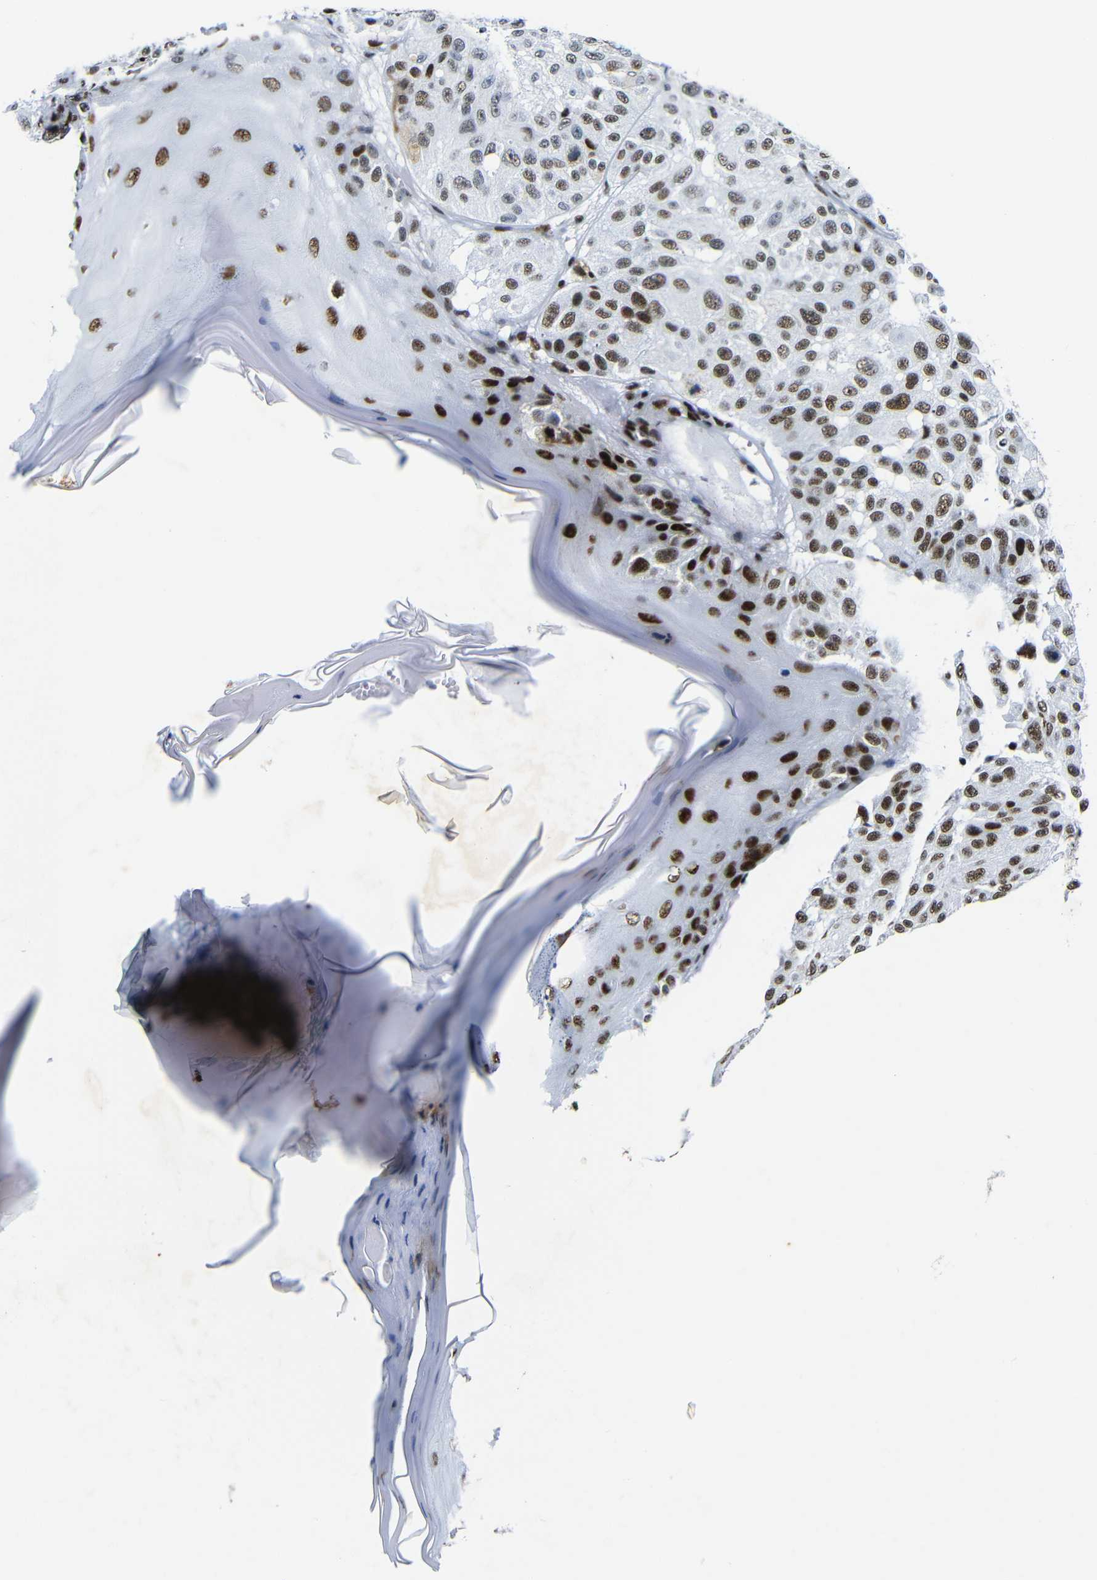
{"staining": {"intensity": "moderate", "quantity": ">75%", "location": "nuclear"}, "tissue": "melanoma", "cell_type": "Tumor cells", "image_type": "cancer", "snomed": [{"axis": "morphology", "description": "Malignant melanoma, NOS"}, {"axis": "topography", "description": "Skin"}], "caption": "An immunohistochemistry (IHC) micrograph of neoplastic tissue is shown. Protein staining in brown shows moderate nuclear positivity in malignant melanoma within tumor cells.", "gene": "SRSF1", "patient": {"sex": "female", "age": 46}}